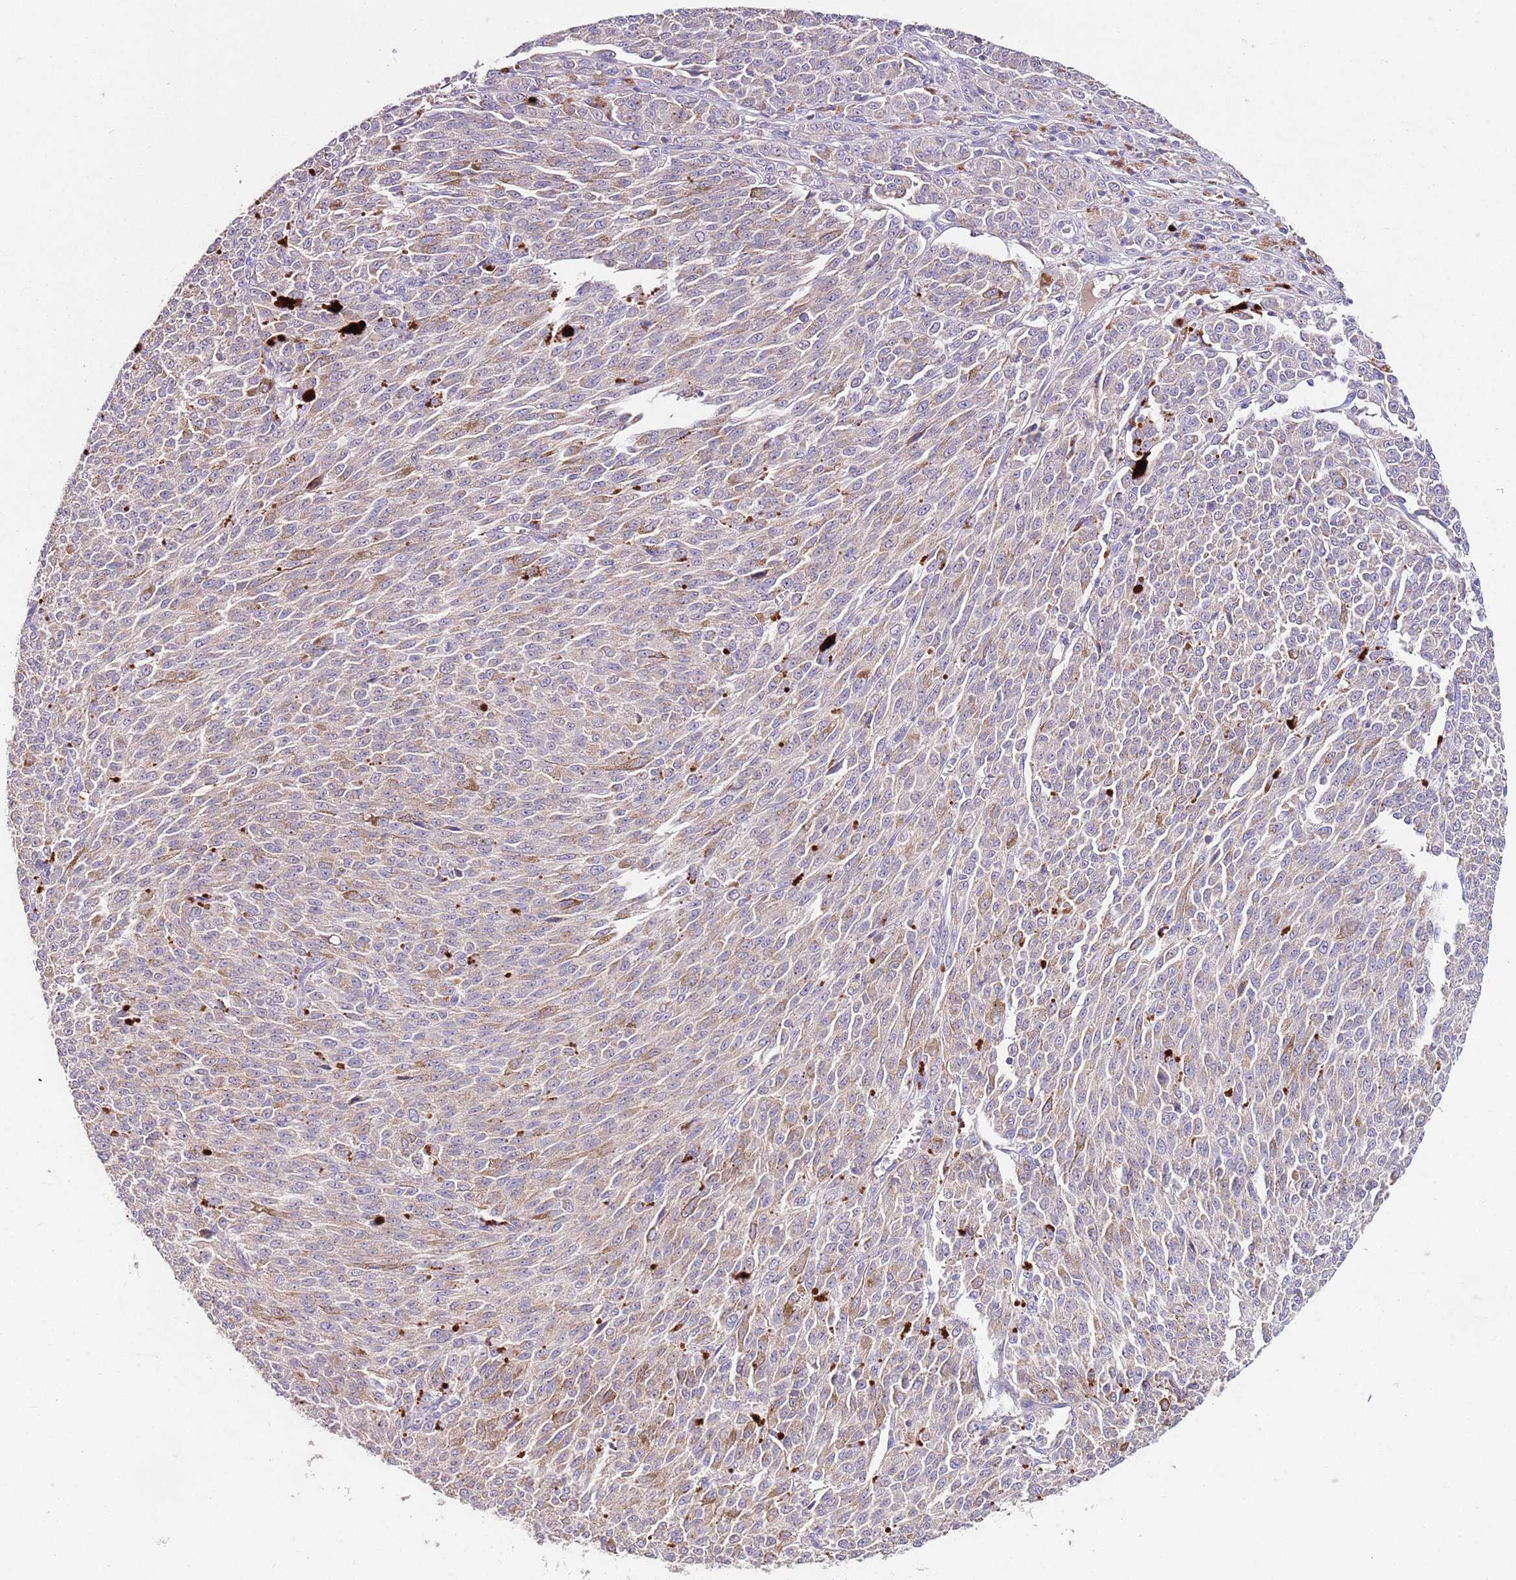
{"staining": {"intensity": "negative", "quantity": "none", "location": "none"}, "tissue": "melanoma", "cell_type": "Tumor cells", "image_type": "cancer", "snomed": [{"axis": "morphology", "description": "Malignant melanoma, NOS"}, {"axis": "topography", "description": "Skin"}], "caption": "An immunohistochemistry (IHC) micrograph of melanoma is shown. There is no staining in tumor cells of melanoma.", "gene": "NRDE2", "patient": {"sex": "female", "age": 52}}